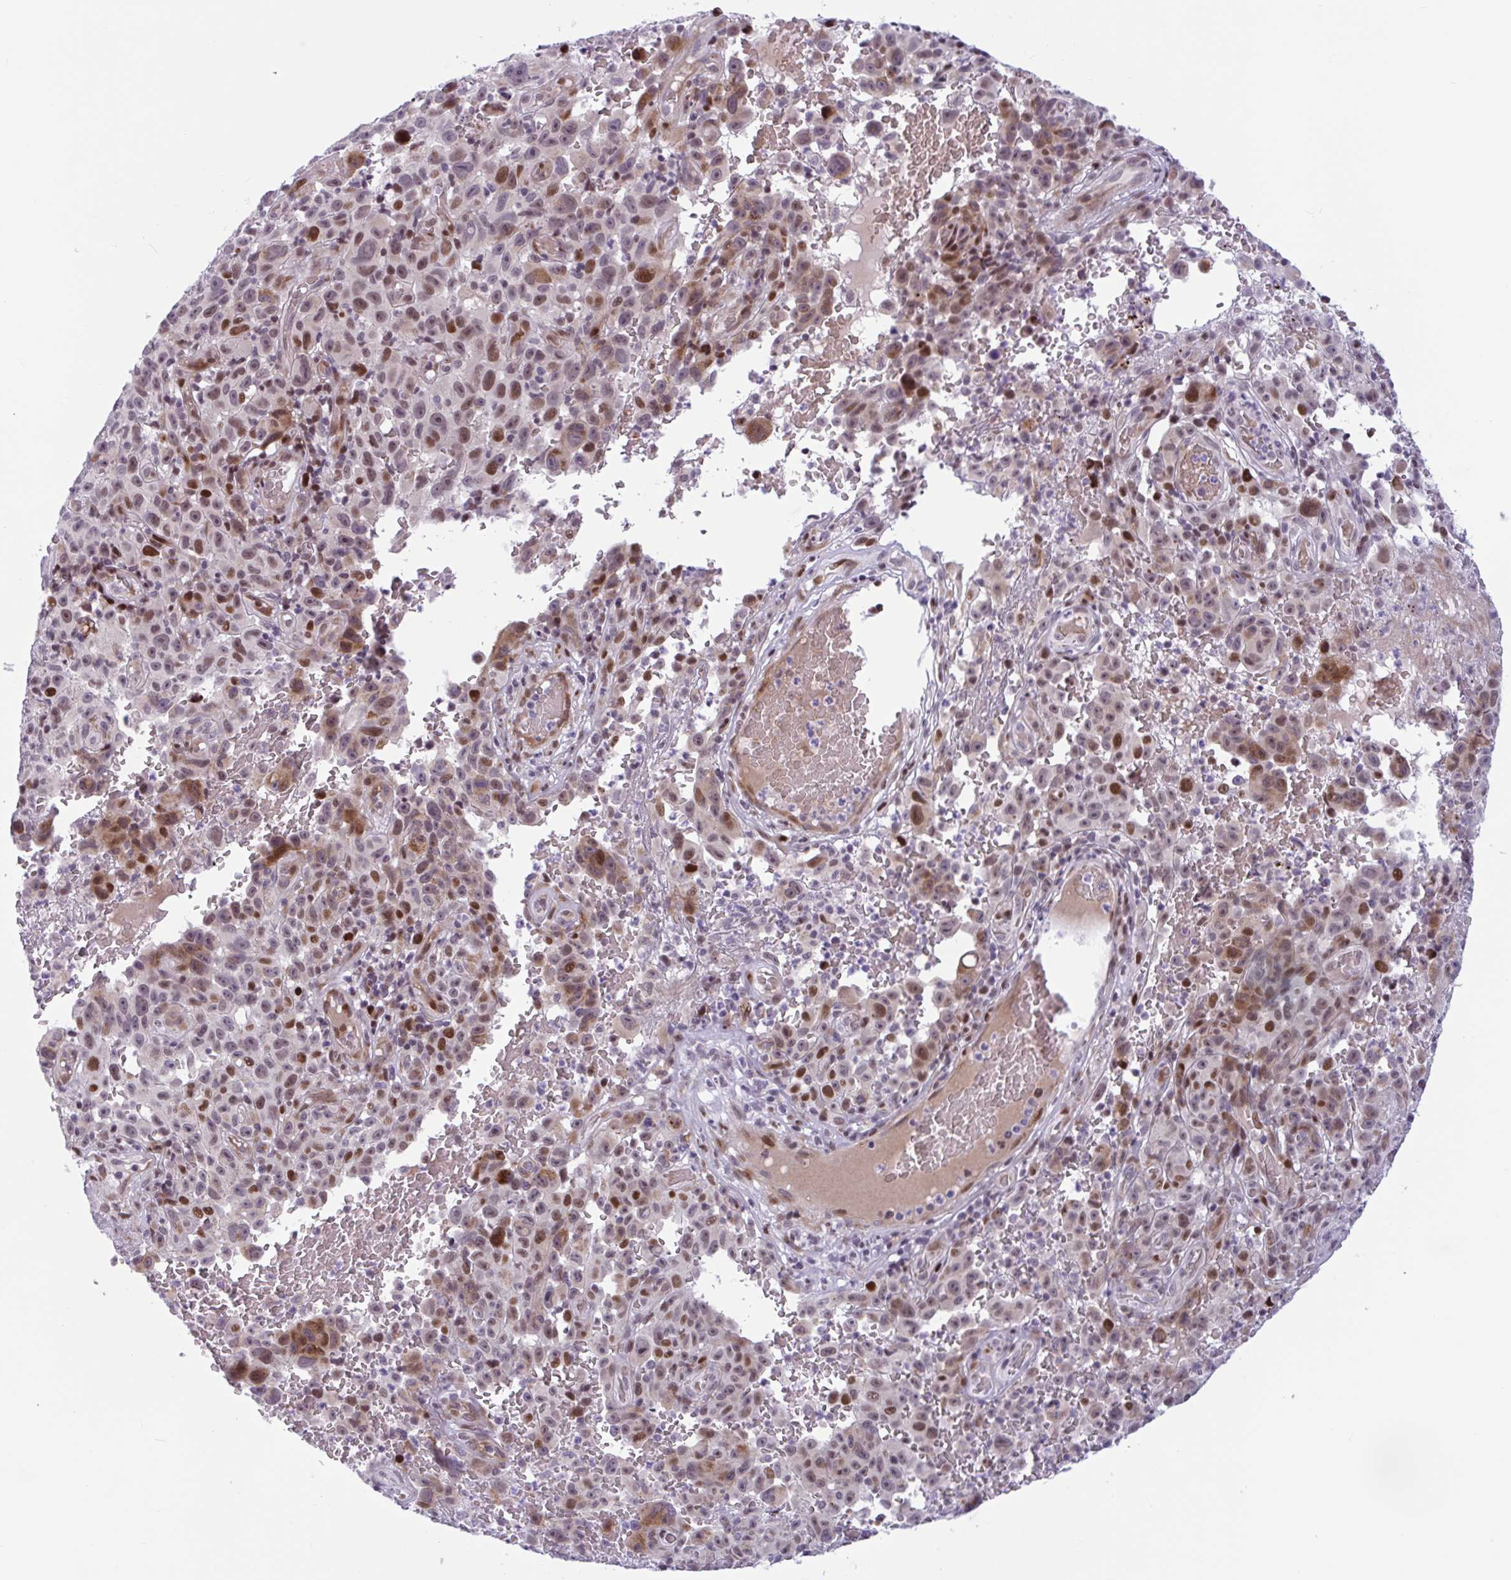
{"staining": {"intensity": "moderate", "quantity": ">75%", "location": "cytoplasmic/membranous,nuclear"}, "tissue": "melanoma", "cell_type": "Tumor cells", "image_type": "cancer", "snomed": [{"axis": "morphology", "description": "Malignant melanoma, NOS"}, {"axis": "topography", "description": "Skin"}], "caption": "Immunohistochemistry (IHC) micrograph of melanoma stained for a protein (brown), which exhibits medium levels of moderate cytoplasmic/membranous and nuclear staining in about >75% of tumor cells.", "gene": "RBL1", "patient": {"sex": "female", "age": 82}}